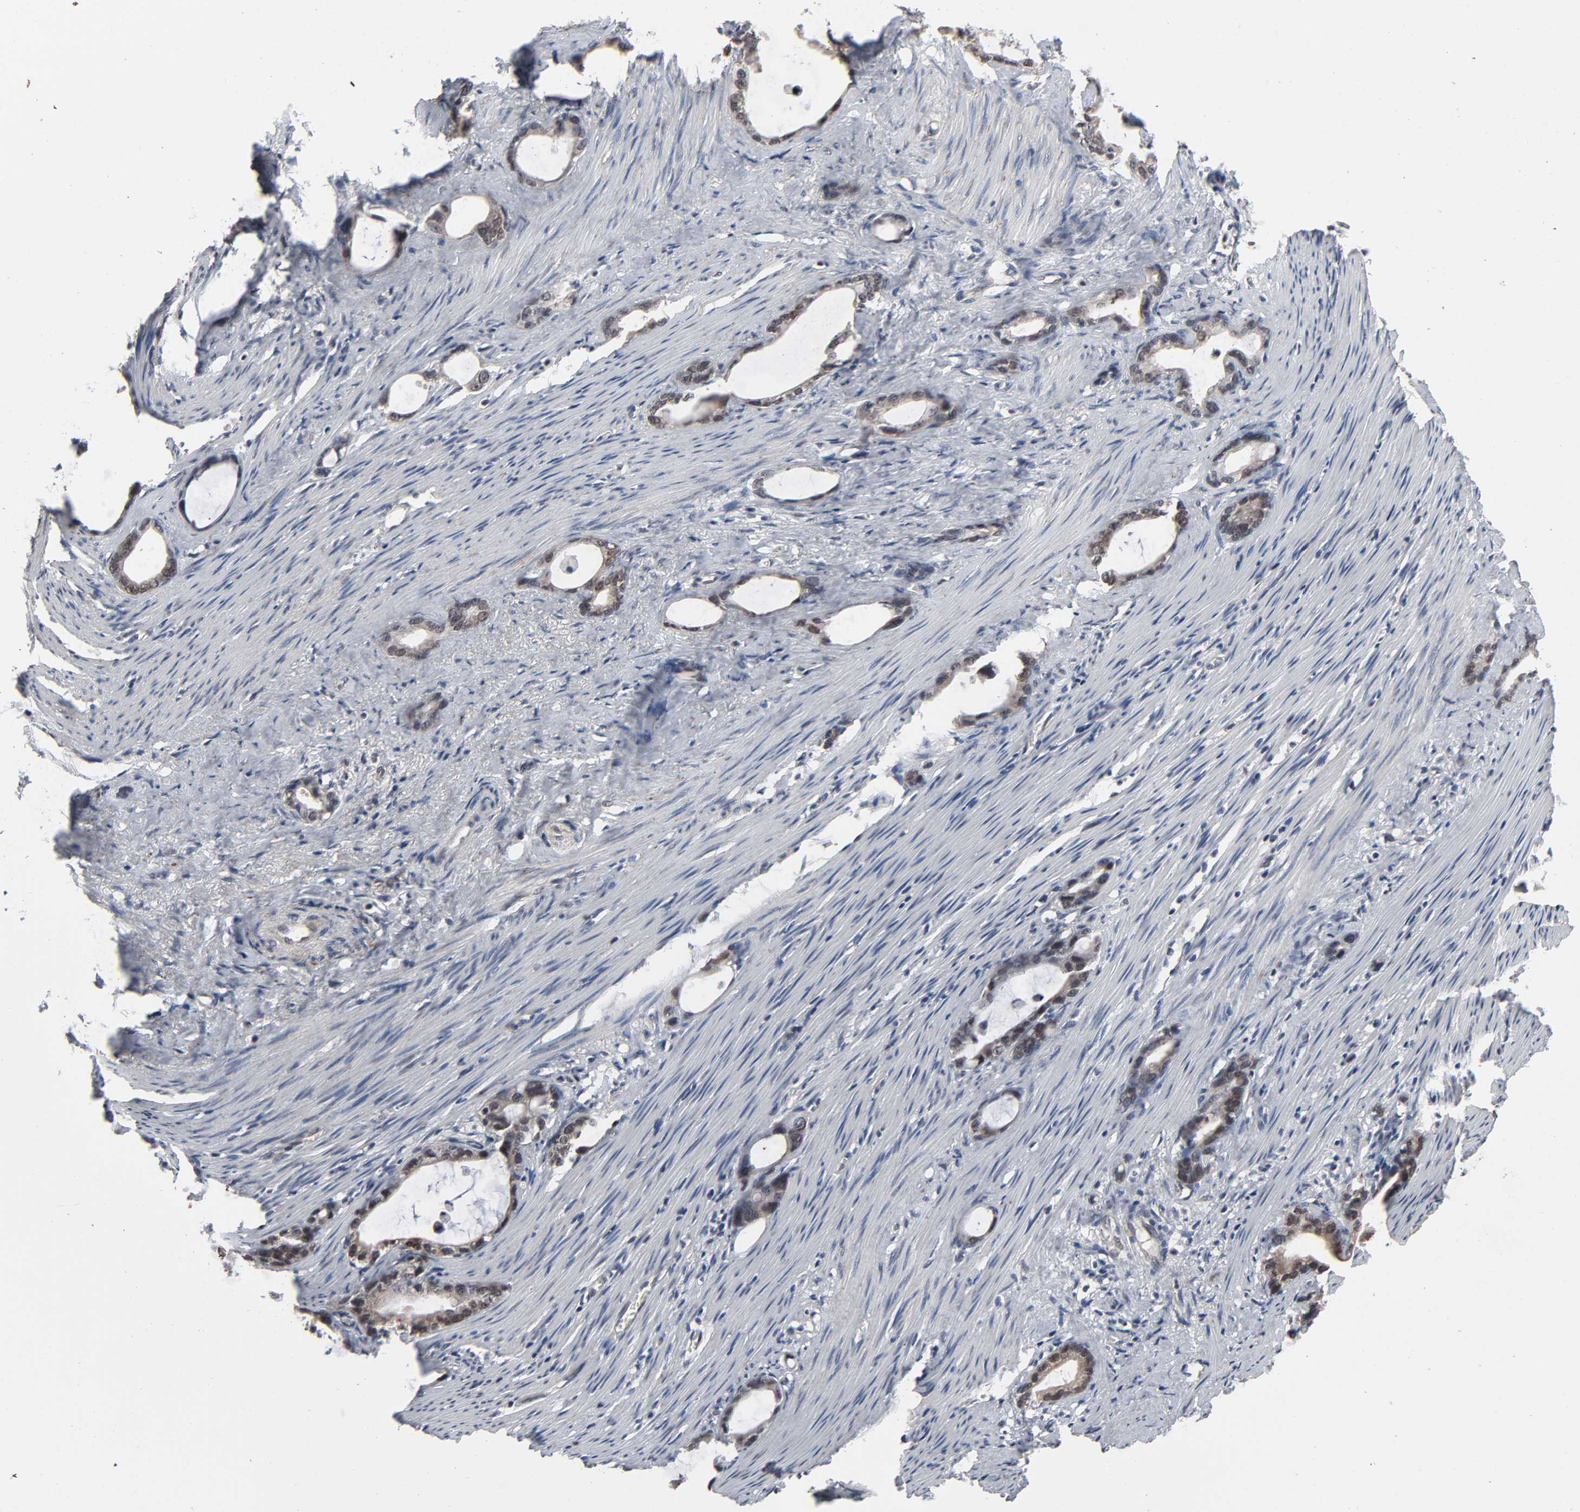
{"staining": {"intensity": "moderate", "quantity": "25%-75%", "location": "cytoplasmic/membranous"}, "tissue": "stomach cancer", "cell_type": "Tumor cells", "image_type": "cancer", "snomed": [{"axis": "morphology", "description": "Adenocarcinoma, NOS"}, {"axis": "topography", "description": "Stomach"}], "caption": "Stomach adenocarcinoma stained with a protein marker displays moderate staining in tumor cells.", "gene": "ZNF419", "patient": {"sex": "female", "age": 75}}